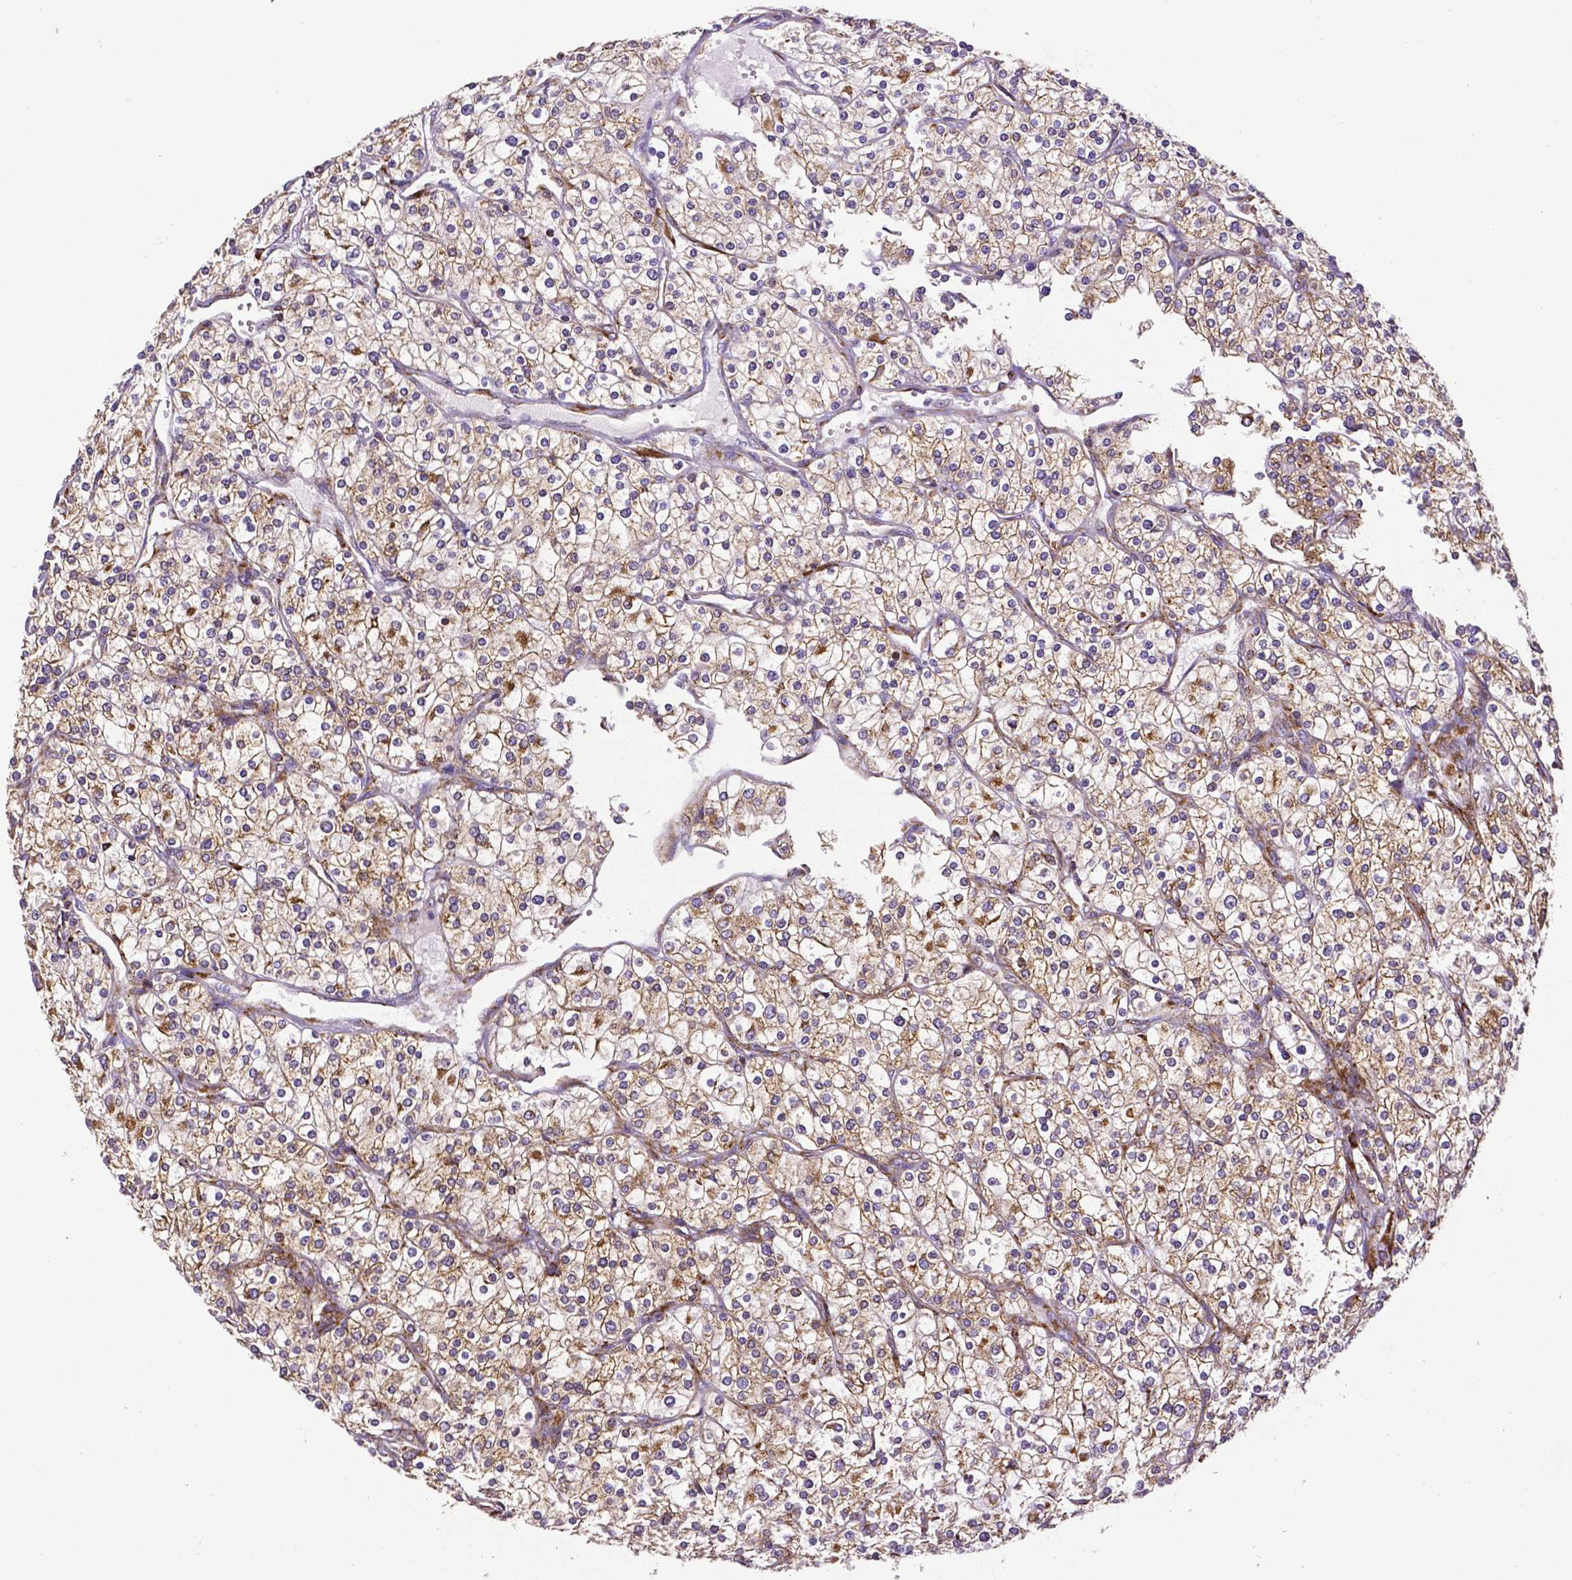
{"staining": {"intensity": "moderate", "quantity": ">75%", "location": "cytoplasmic/membranous"}, "tissue": "renal cancer", "cell_type": "Tumor cells", "image_type": "cancer", "snomed": [{"axis": "morphology", "description": "Adenocarcinoma, NOS"}, {"axis": "topography", "description": "Kidney"}], "caption": "Human renal cancer stained with a brown dye demonstrates moderate cytoplasmic/membranous positive staining in about >75% of tumor cells.", "gene": "MTDH", "patient": {"sex": "male", "age": 80}}